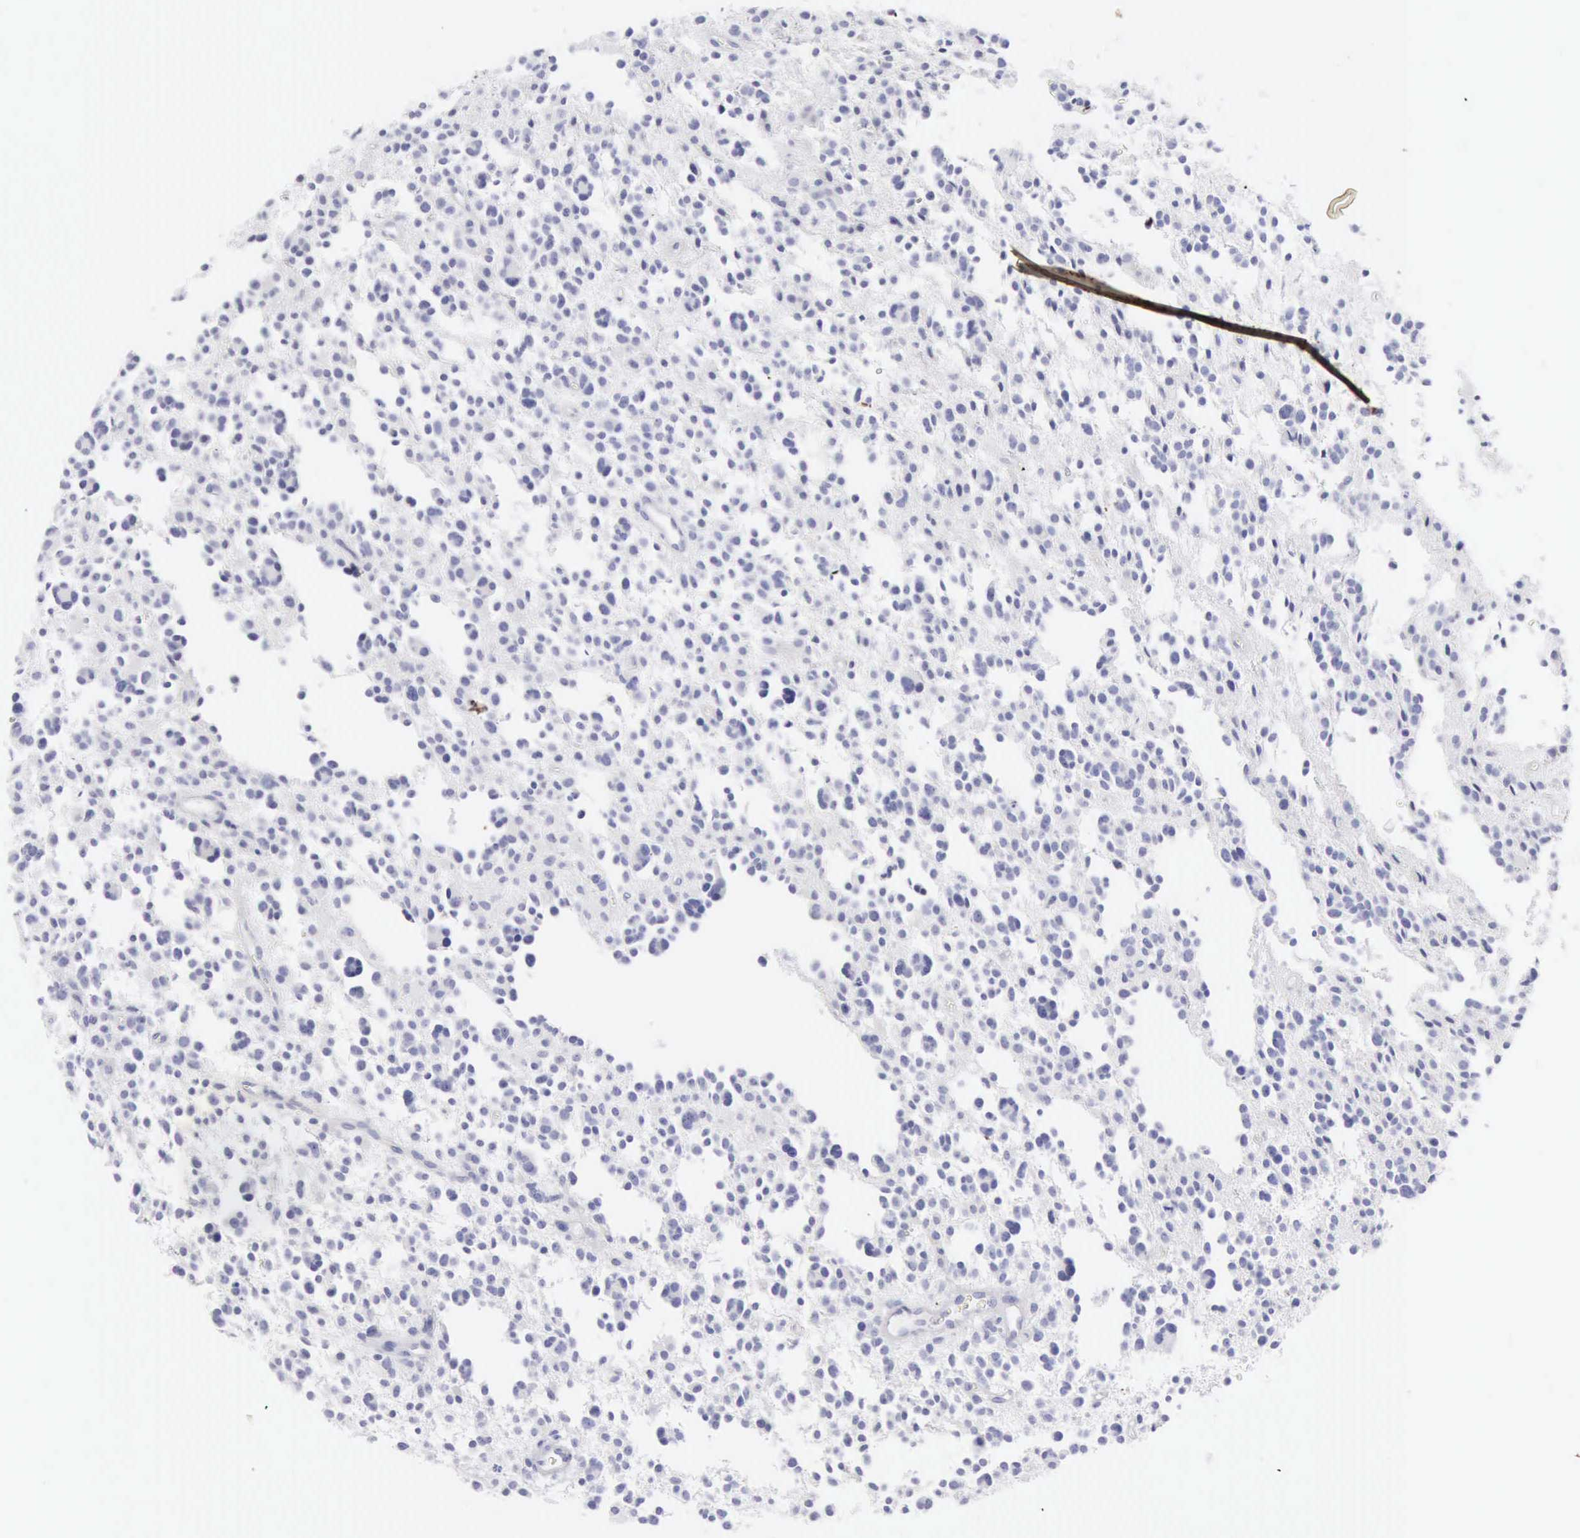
{"staining": {"intensity": "negative", "quantity": "none", "location": "none"}, "tissue": "glioma", "cell_type": "Tumor cells", "image_type": "cancer", "snomed": [{"axis": "morphology", "description": "Glioma, malignant, Low grade"}, {"axis": "topography", "description": "Brain"}], "caption": "Immunohistochemistry of glioma demonstrates no positivity in tumor cells. The staining was performed using DAB to visualize the protein expression in brown, while the nuclei were stained in blue with hematoxylin (Magnification: 20x).", "gene": "KRT10", "patient": {"sex": "female", "age": 36}}